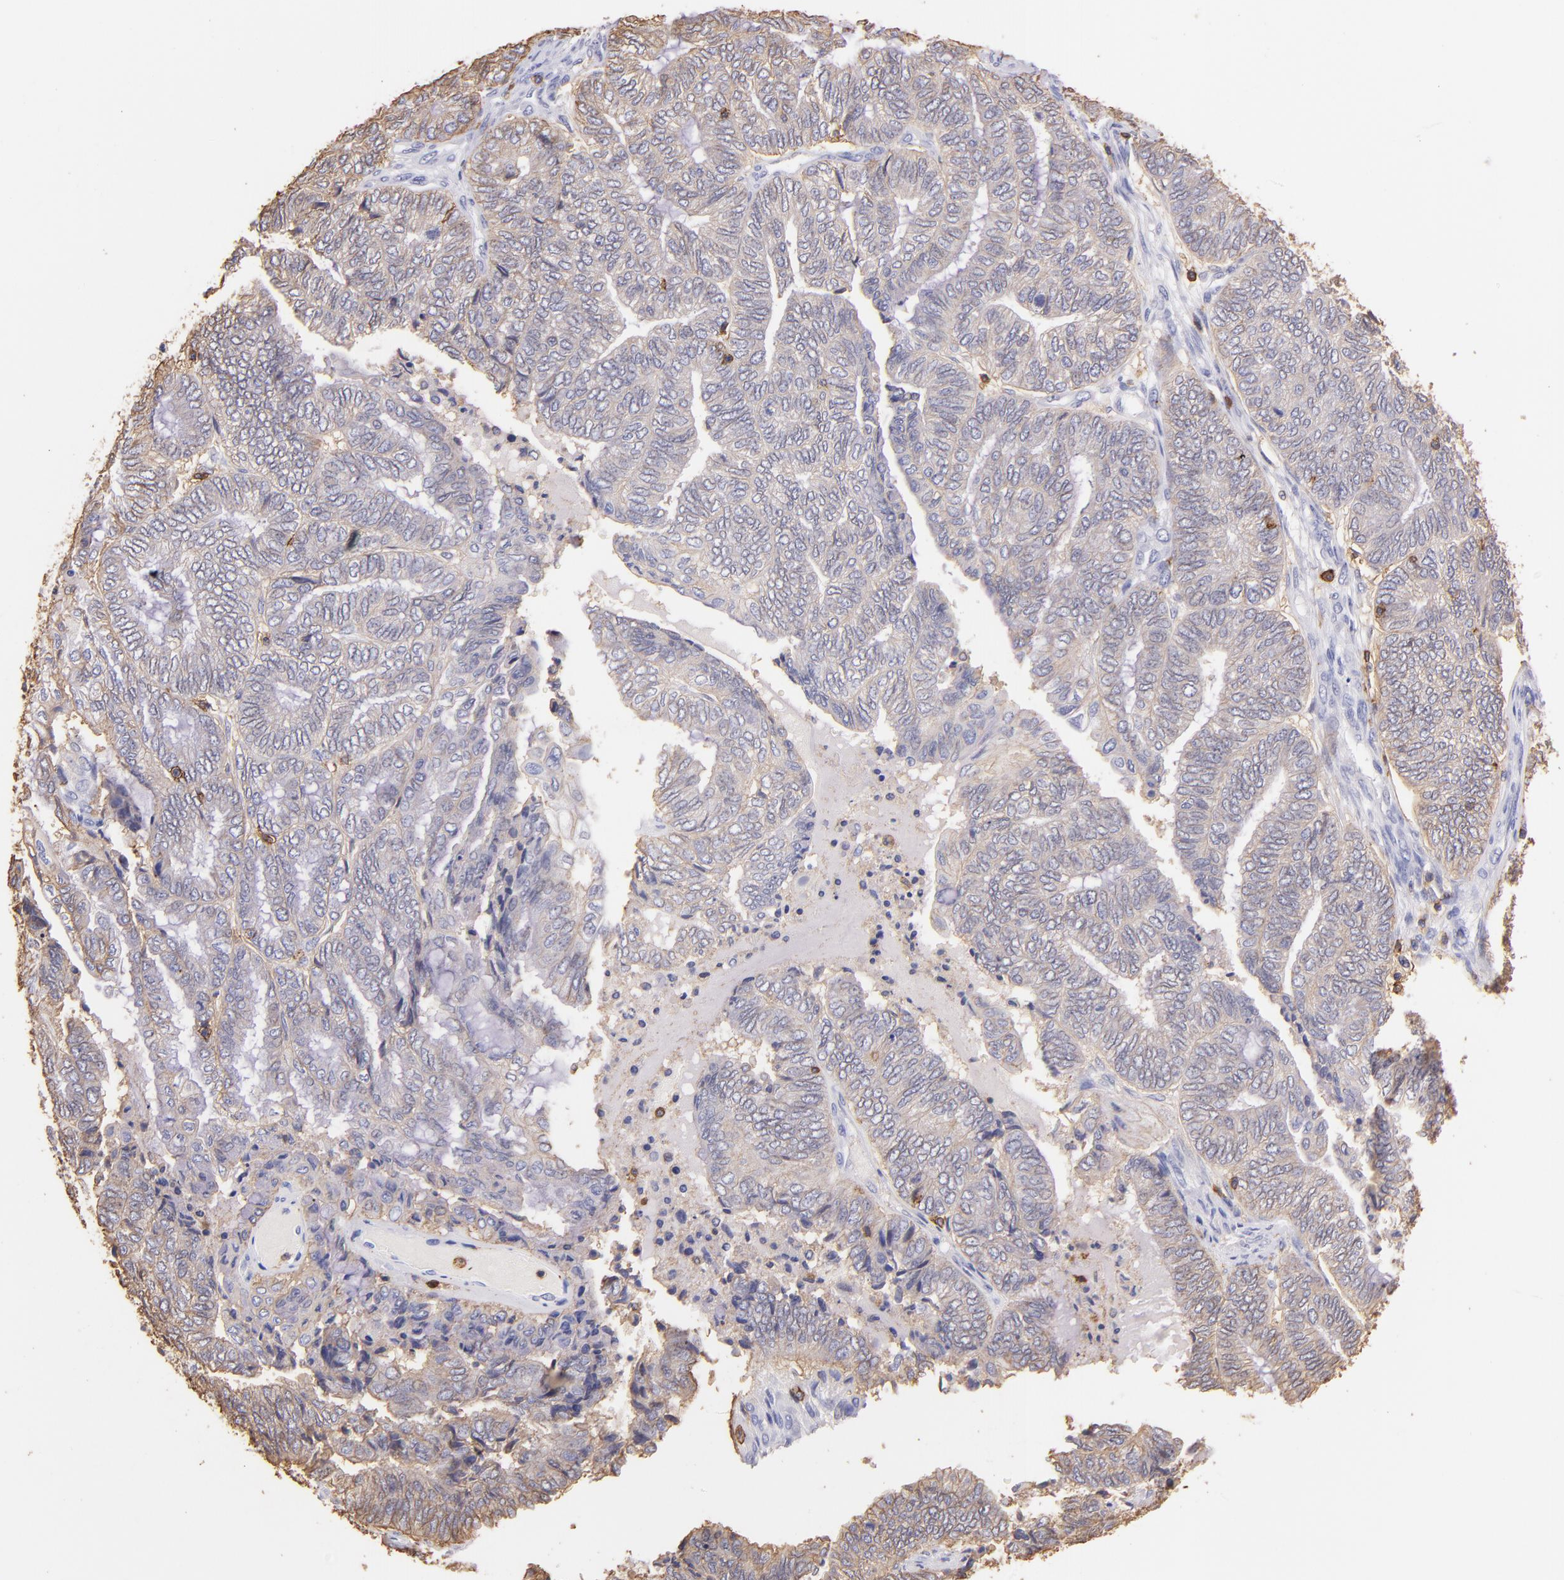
{"staining": {"intensity": "weak", "quantity": ">75%", "location": "cytoplasmic/membranous"}, "tissue": "endometrial cancer", "cell_type": "Tumor cells", "image_type": "cancer", "snomed": [{"axis": "morphology", "description": "Adenocarcinoma, NOS"}, {"axis": "topography", "description": "Uterus"}, {"axis": "topography", "description": "Endometrium"}], "caption": "Protein analysis of endometrial adenocarcinoma tissue reveals weak cytoplasmic/membranous expression in about >75% of tumor cells. The protein of interest is shown in brown color, while the nuclei are stained blue.", "gene": "SPN", "patient": {"sex": "female", "age": 70}}